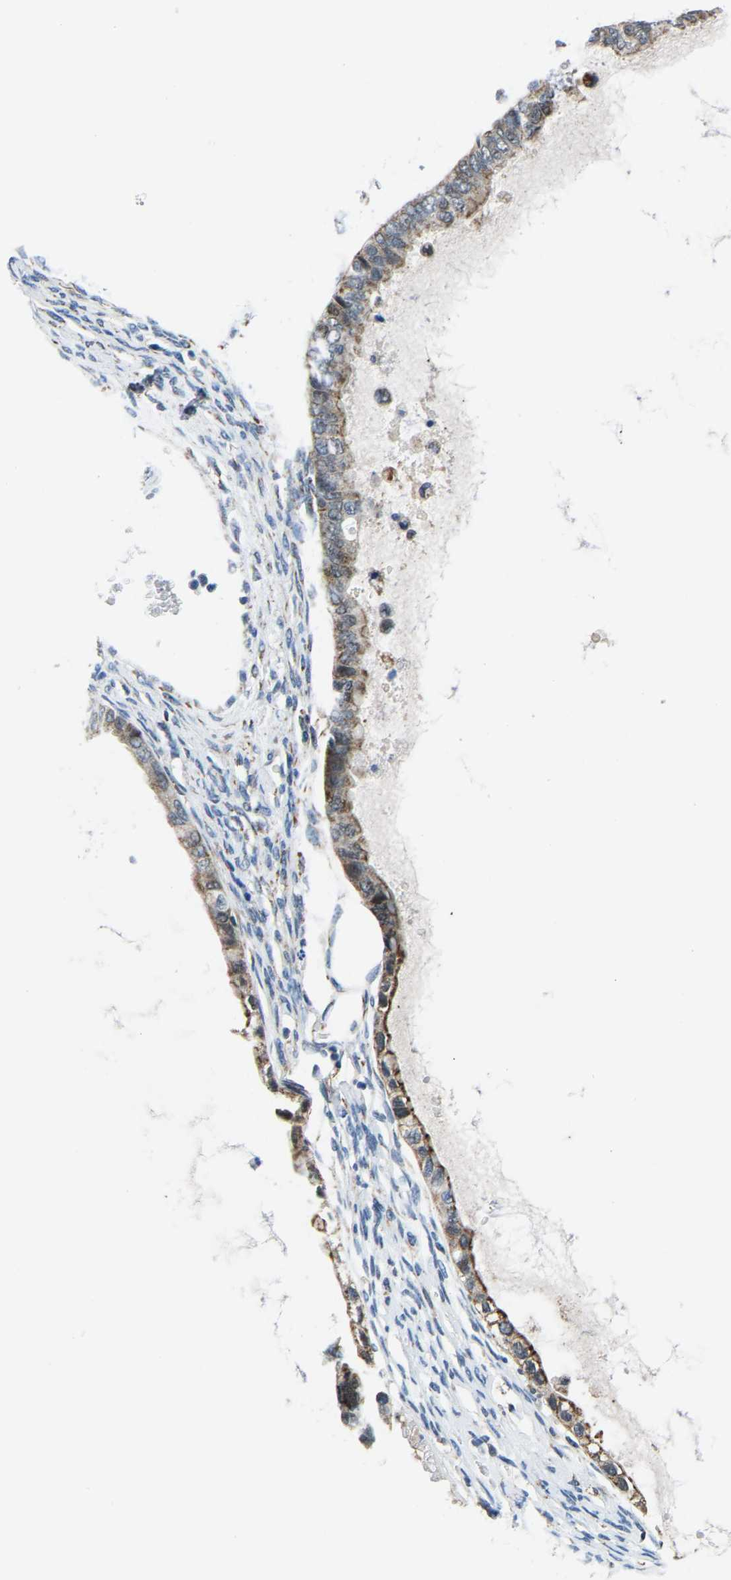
{"staining": {"intensity": "moderate", "quantity": ">75%", "location": "cytoplasmic/membranous"}, "tissue": "ovarian cancer", "cell_type": "Tumor cells", "image_type": "cancer", "snomed": [{"axis": "morphology", "description": "Cystadenocarcinoma, mucinous, NOS"}, {"axis": "topography", "description": "Ovary"}], "caption": "Ovarian cancer (mucinous cystadenocarcinoma) was stained to show a protein in brown. There is medium levels of moderate cytoplasmic/membranous expression in about >75% of tumor cells.", "gene": "BNIP3L", "patient": {"sex": "female", "age": 80}}